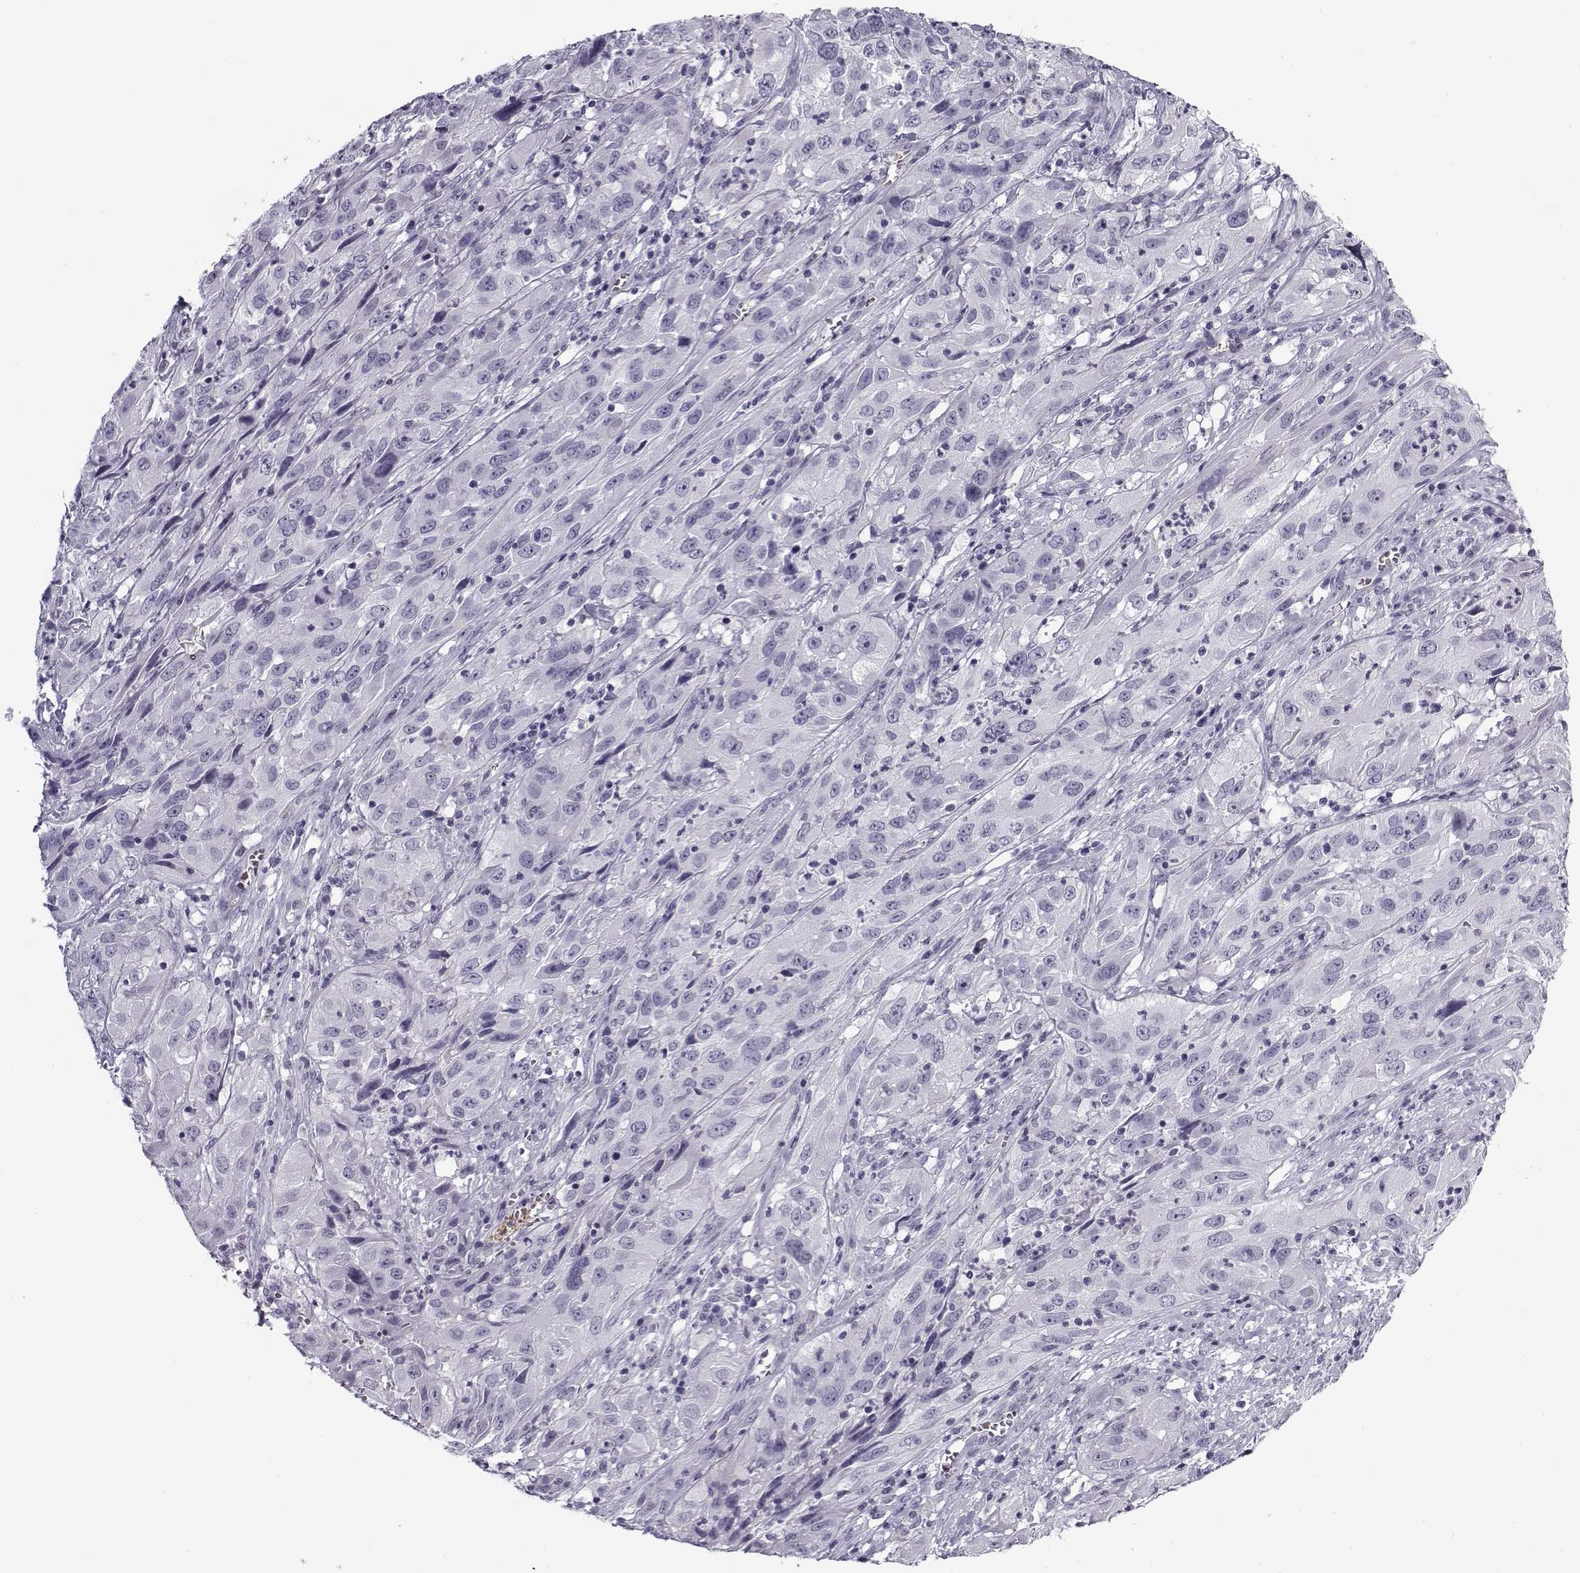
{"staining": {"intensity": "negative", "quantity": "none", "location": "none"}, "tissue": "cervical cancer", "cell_type": "Tumor cells", "image_type": "cancer", "snomed": [{"axis": "morphology", "description": "Squamous cell carcinoma, NOS"}, {"axis": "topography", "description": "Cervix"}], "caption": "This is an IHC photomicrograph of cervical cancer (squamous cell carcinoma). There is no positivity in tumor cells.", "gene": "SNCA", "patient": {"sex": "female", "age": 32}}